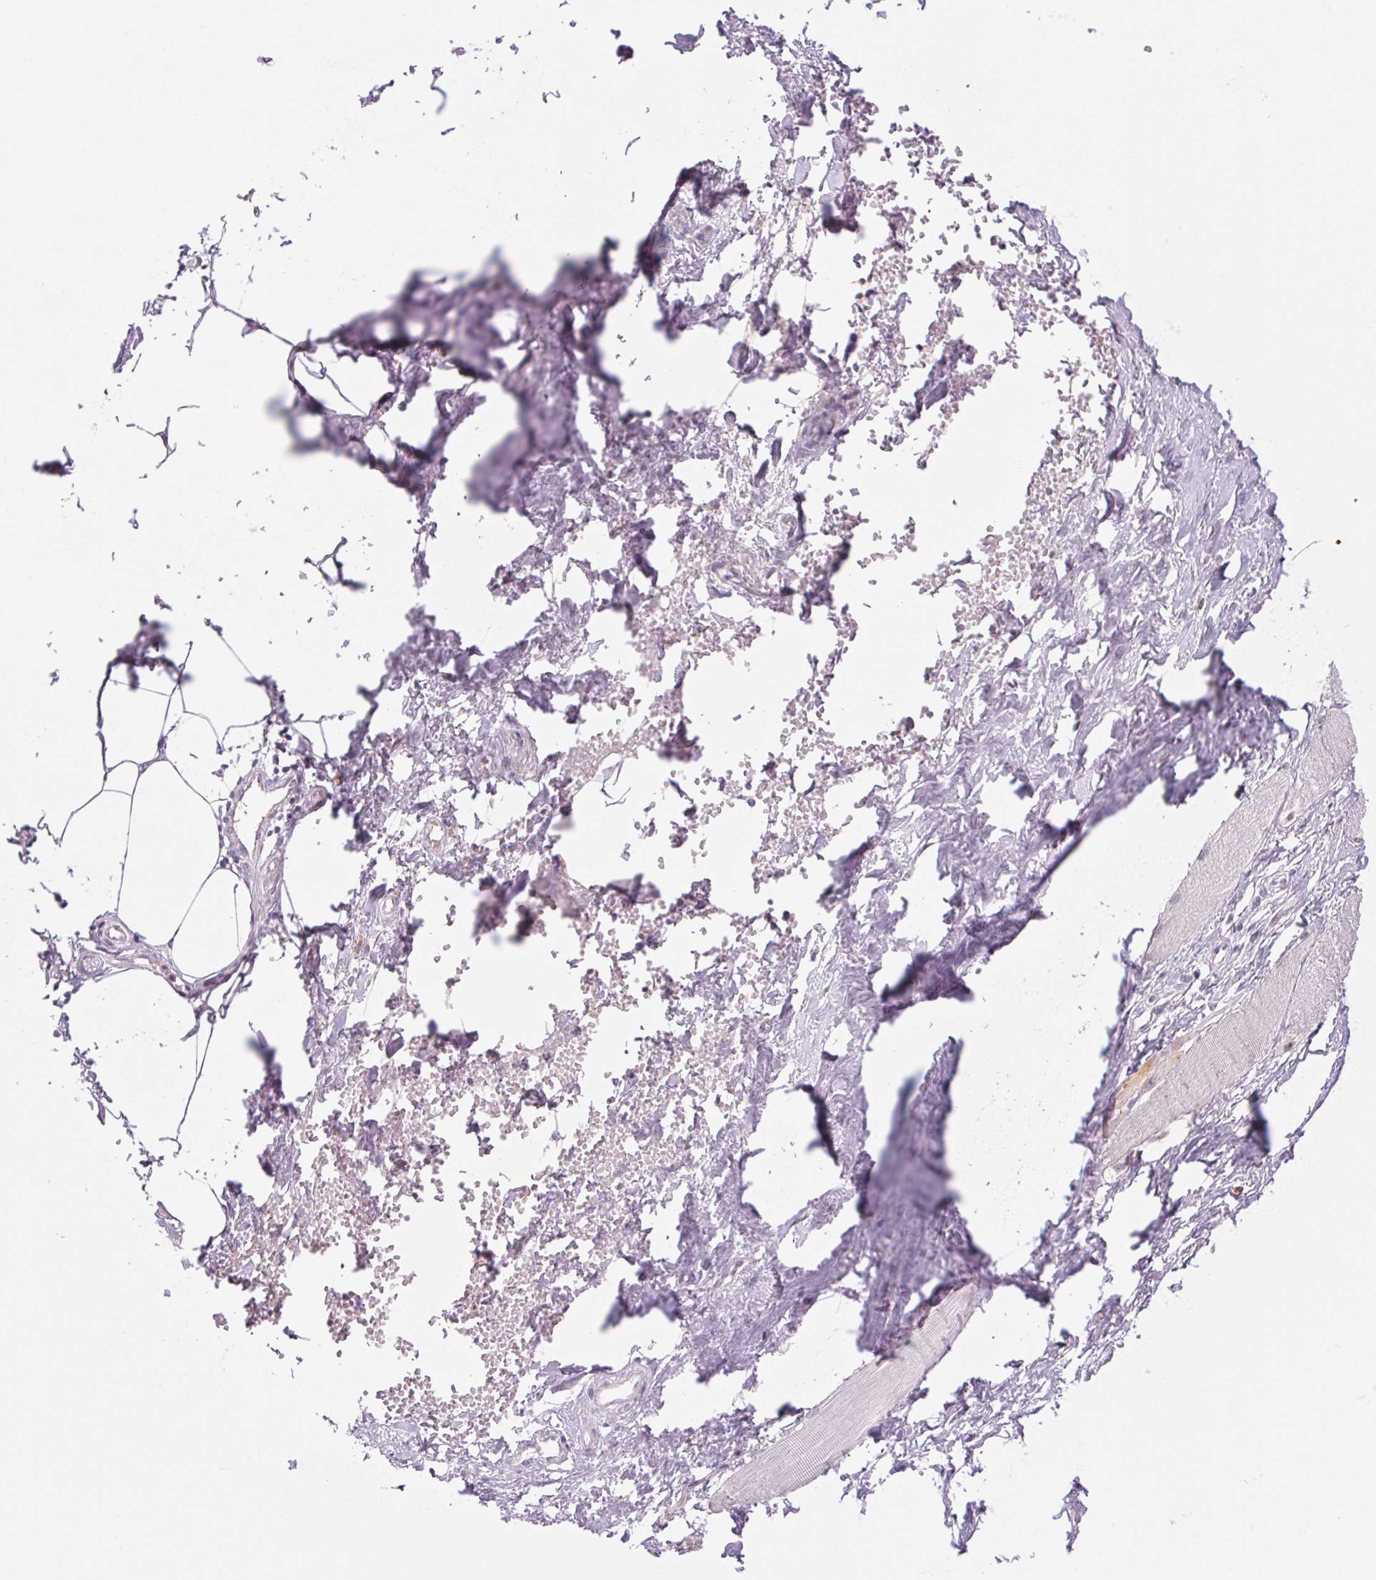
{"staining": {"intensity": "negative", "quantity": "none", "location": "none"}, "tissue": "adipose tissue", "cell_type": "Adipocytes", "image_type": "normal", "snomed": [{"axis": "morphology", "description": "Normal tissue, NOS"}, {"axis": "topography", "description": "Prostate"}, {"axis": "topography", "description": "Peripheral nerve tissue"}], "caption": "Protein analysis of normal adipose tissue shows no significant positivity in adipocytes. (Brightfield microscopy of DAB immunohistochemistry (IHC) at high magnification).", "gene": "KRT1", "patient": {"sex": "male", "age": 55}}